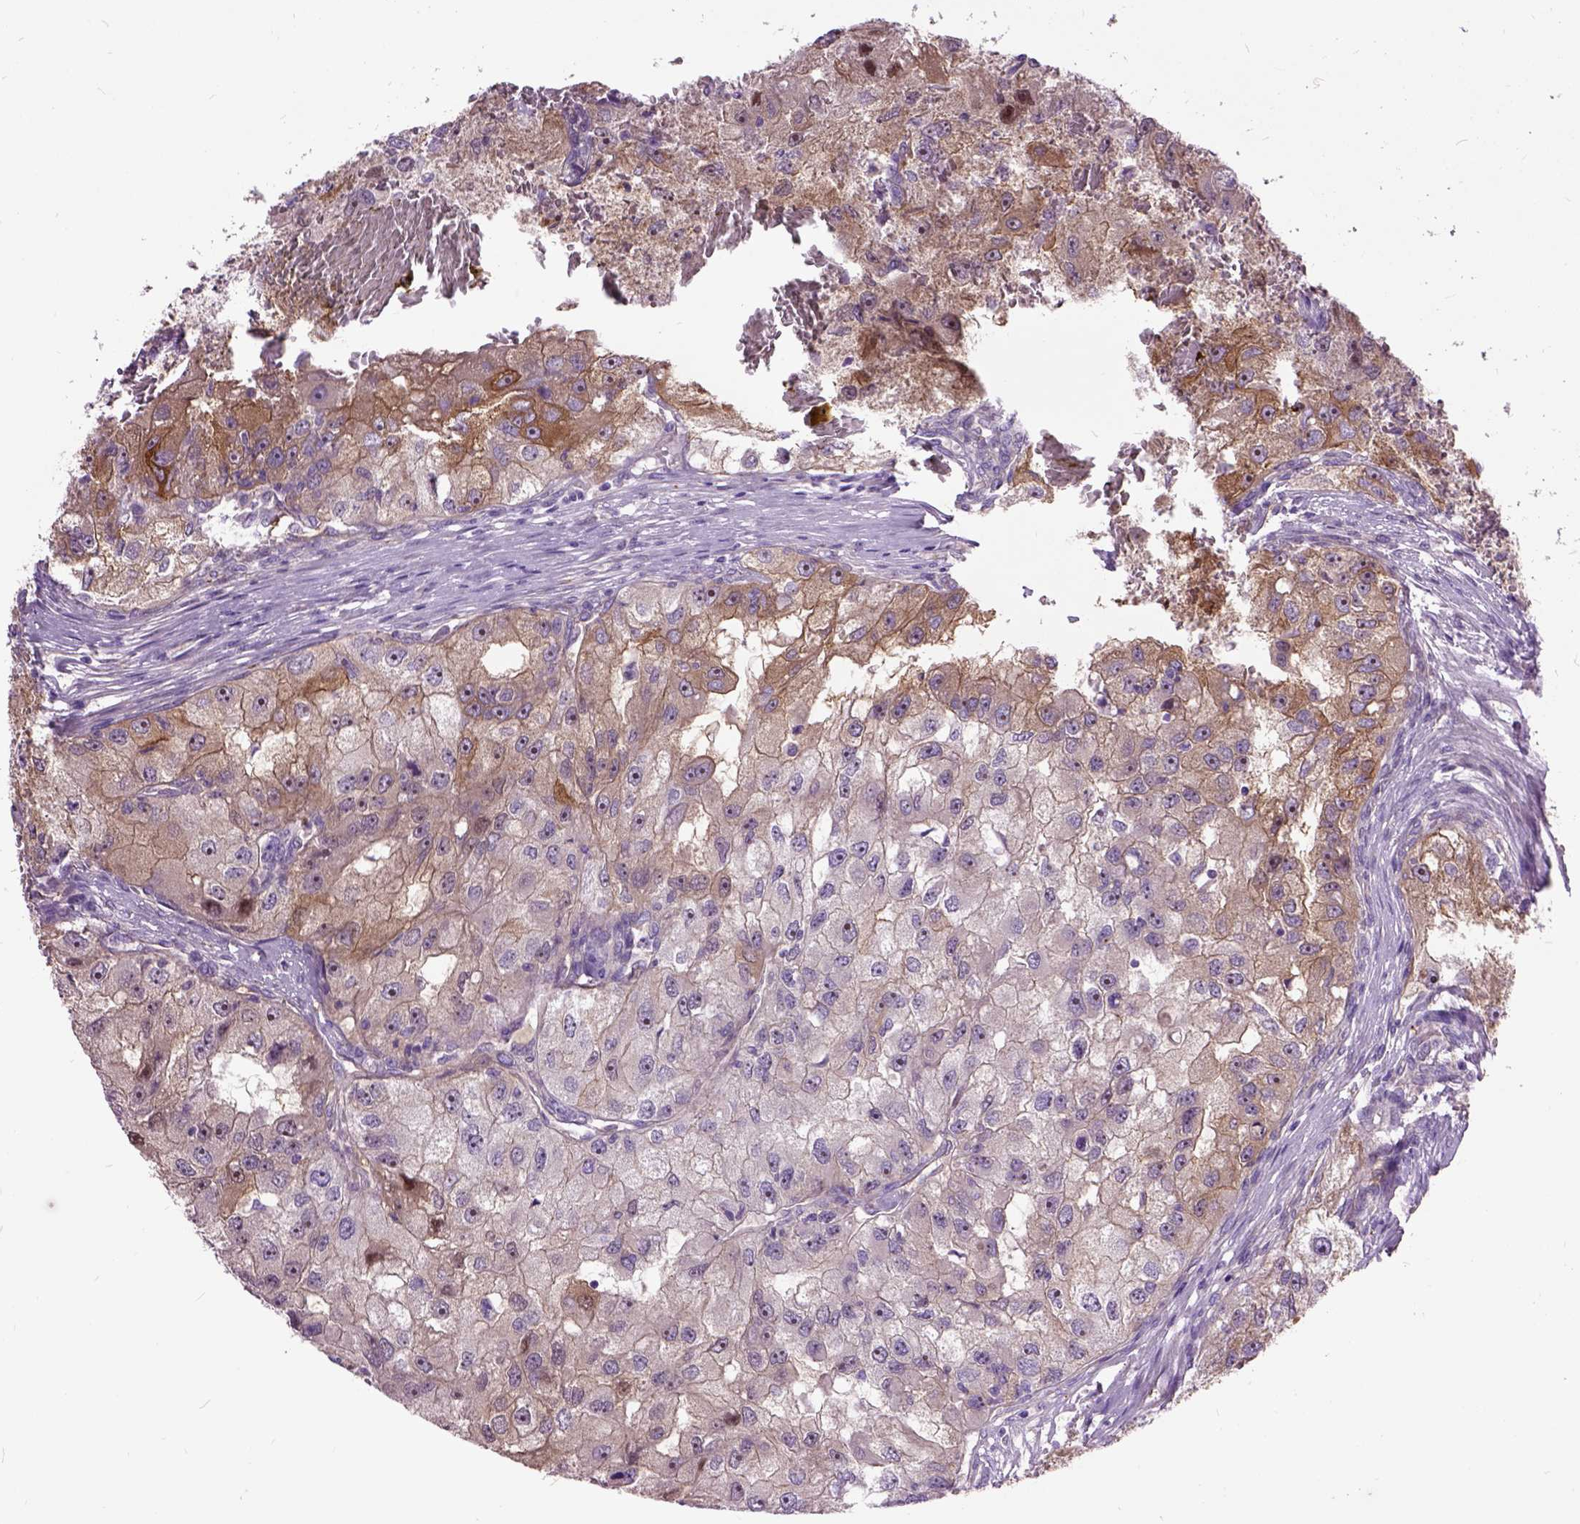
{"staining": {"intensity": "strong", "quantity": "<25%", "location": "cytoplasmic/membranous"}, "tissue": "renal cancer", "cell_type": "Tumor cells", "image_type": "cancer", "snomed": [{"axis": "morphology", "description": "Adenocarcinoma, NOS"}, {"axis": "topography", "description": "Kidney"}], "caption": "Human renal adenocarcinoma stained for a protein (brown) demonstrates strong cytoplasmic/membranous positive expression in about <25% of tumor cells.", "gene": "MAPT", "patient": {"sex": "male", "age": 63}}